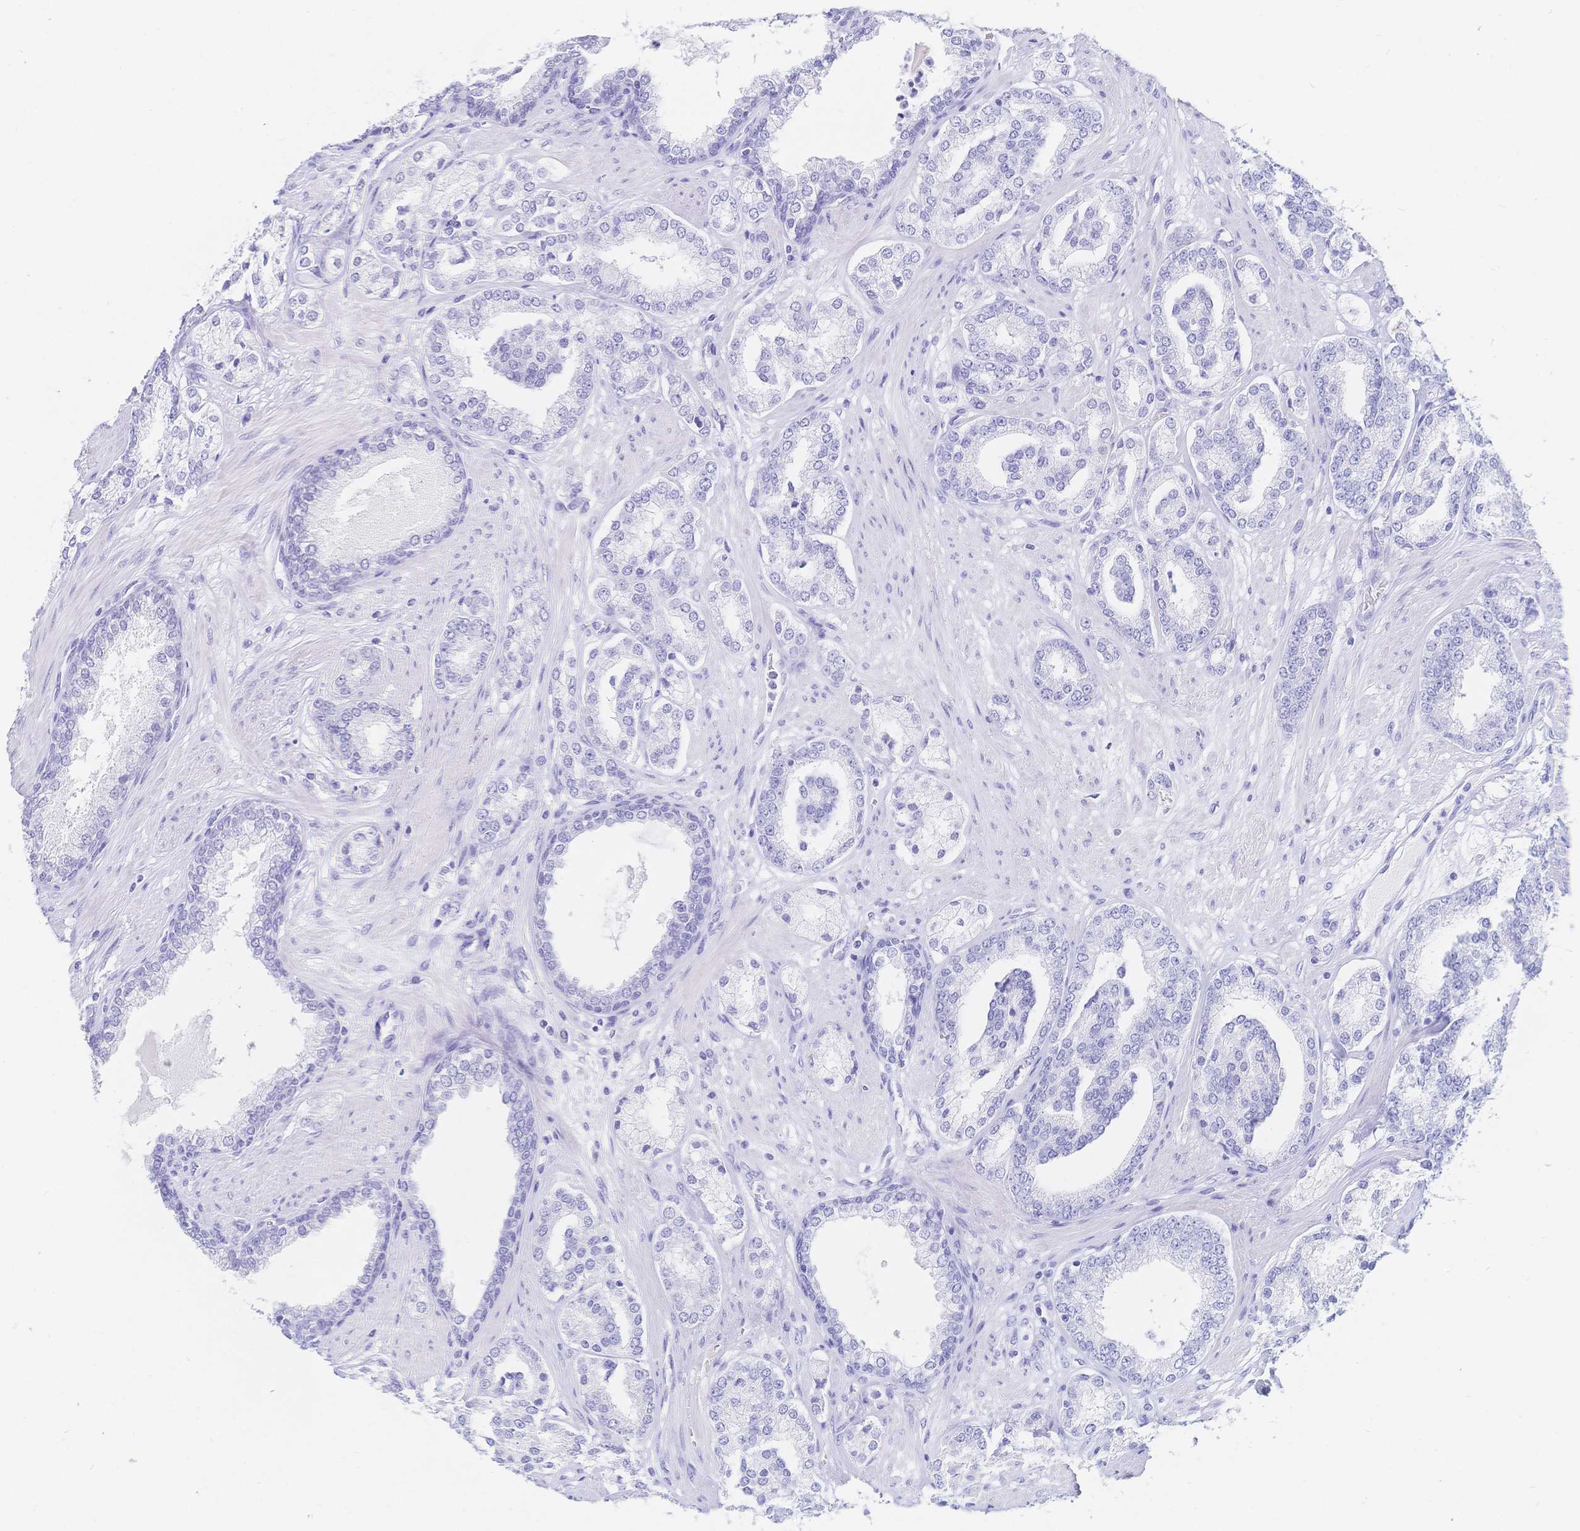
{"staining": {"intensity": "negative", "quantity": "none", "location": "none"}, "tissue": "prostate cancer", "cell_type": "Tumor cells", "image_type": "cancer", "snomed": [{"axis": "morphology", "description": "Adenocarcinoma, High grade"}, {"axis": "topography", "description": "Prostate"}], "caption": "Immunohistochemistry (IHC) image of human prostate cancer stained for a protein (brown), which exhibits no positivity in tumor cells. The staining was performed using DAB (3,3'-diaminobenzidine) to visualize the protein expression in brown, while the nuclei were stained in blue with hematoxylin (Magnification: 20x).", "gene": "MEP1B", "patient": {"sex": "male", "age": 62}}